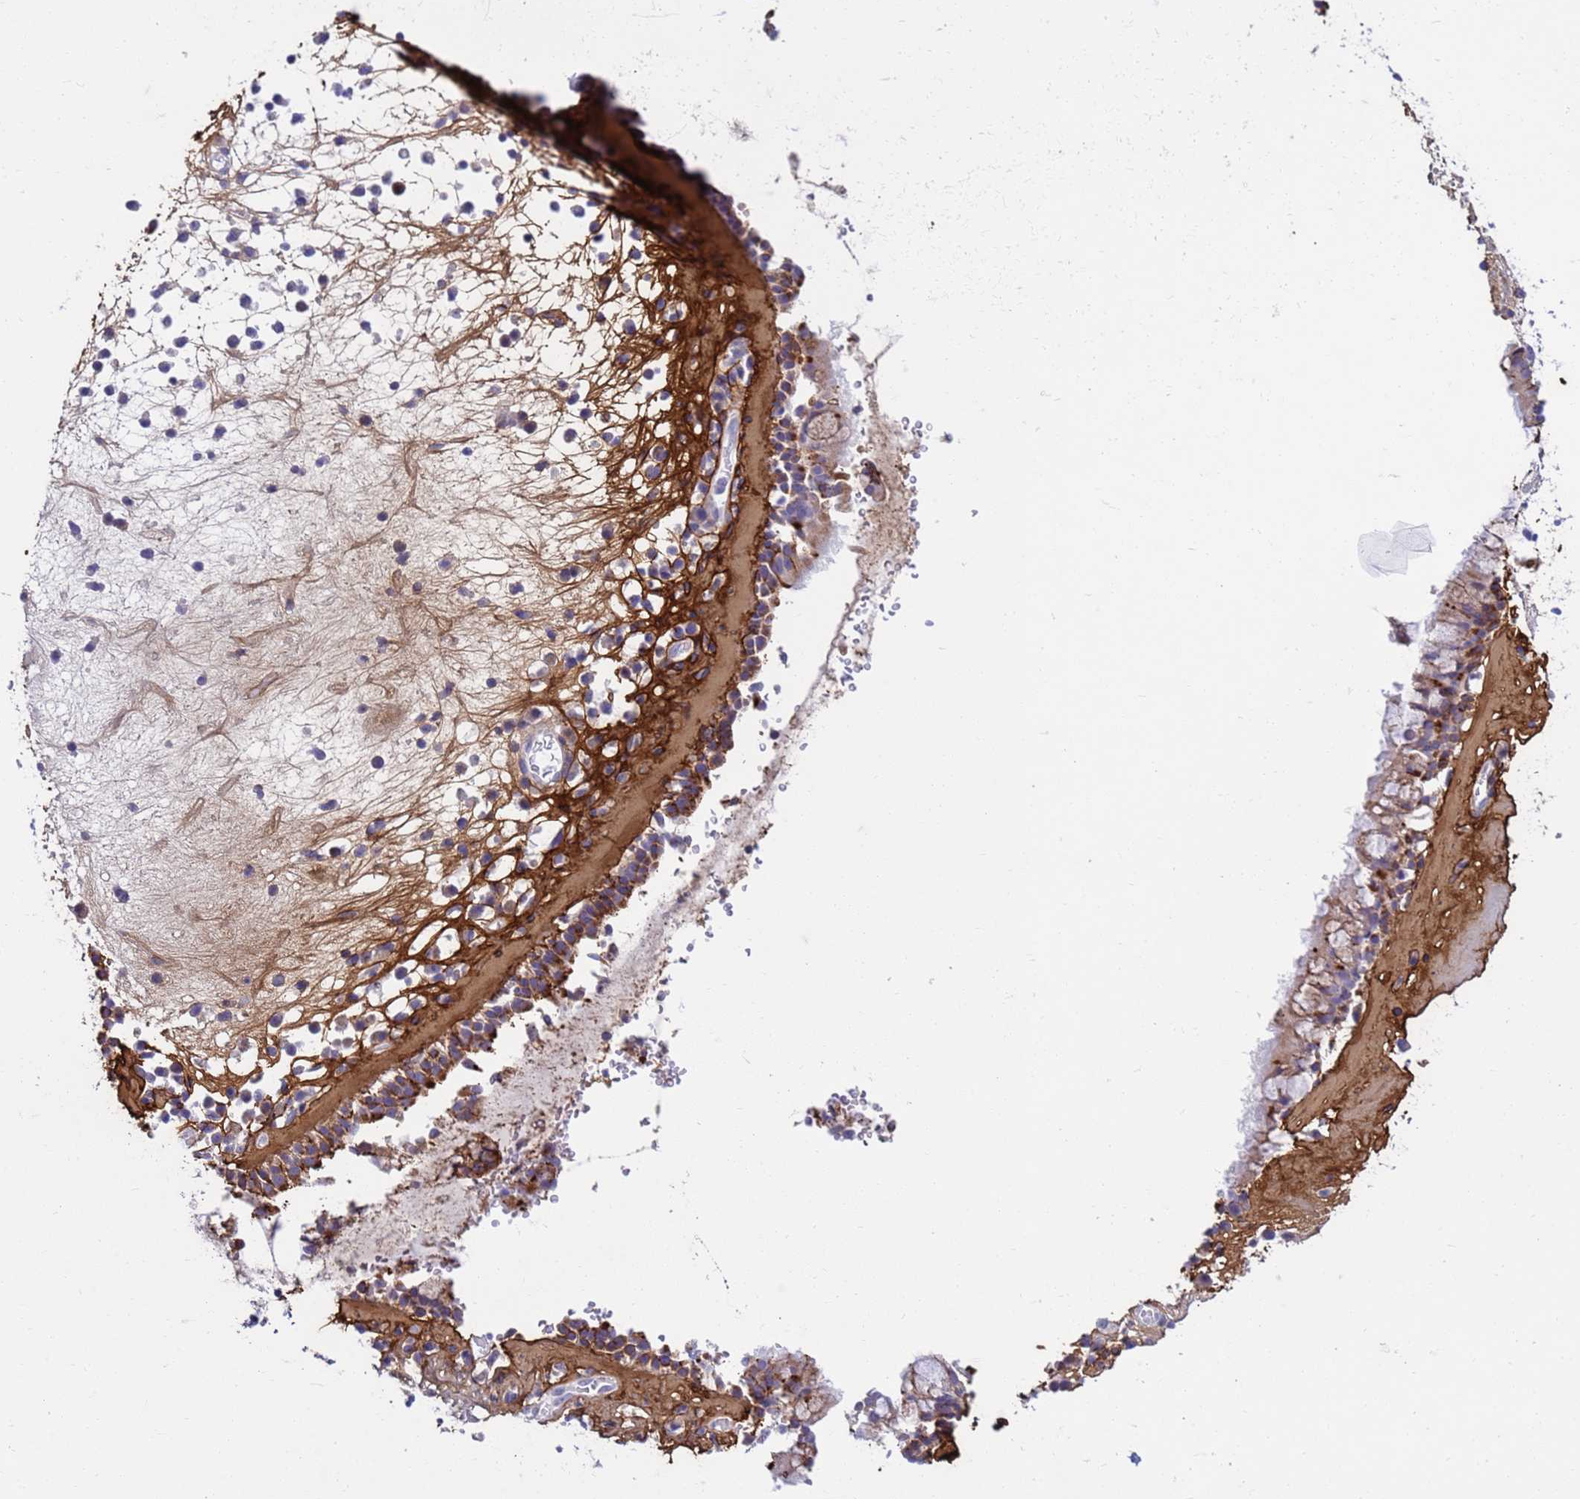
{"staining": {"intensity": "moderate", "quantity": "<25%", "location": "cytoplasmic/membranous"}, "tissue": "nasopharynx", "cell_type": "Respiratory epithelial cells", "image_type": "normal", "snomed": [{"axis": "morphology", "description": "Normal tissue, NOS"}, {"axis": "morphology", "description": "Inflammation, NOS"}, {"axis": "topography", "description": "Nasopharynx"}], "caption": "Nasopharynx was stained to show a protein in brown. There is low levels of moderate cytoplasmic/membranous expression in approximately <25% of respiratory epithelial cells. The staining was performed using DAB to visualize the protein expression in brown, while the nuclei were stained in blue with hematoxylin (Magnification: 20x).", "gene": "P2RX7", "patient": {"sex": "male", "age": 70}}